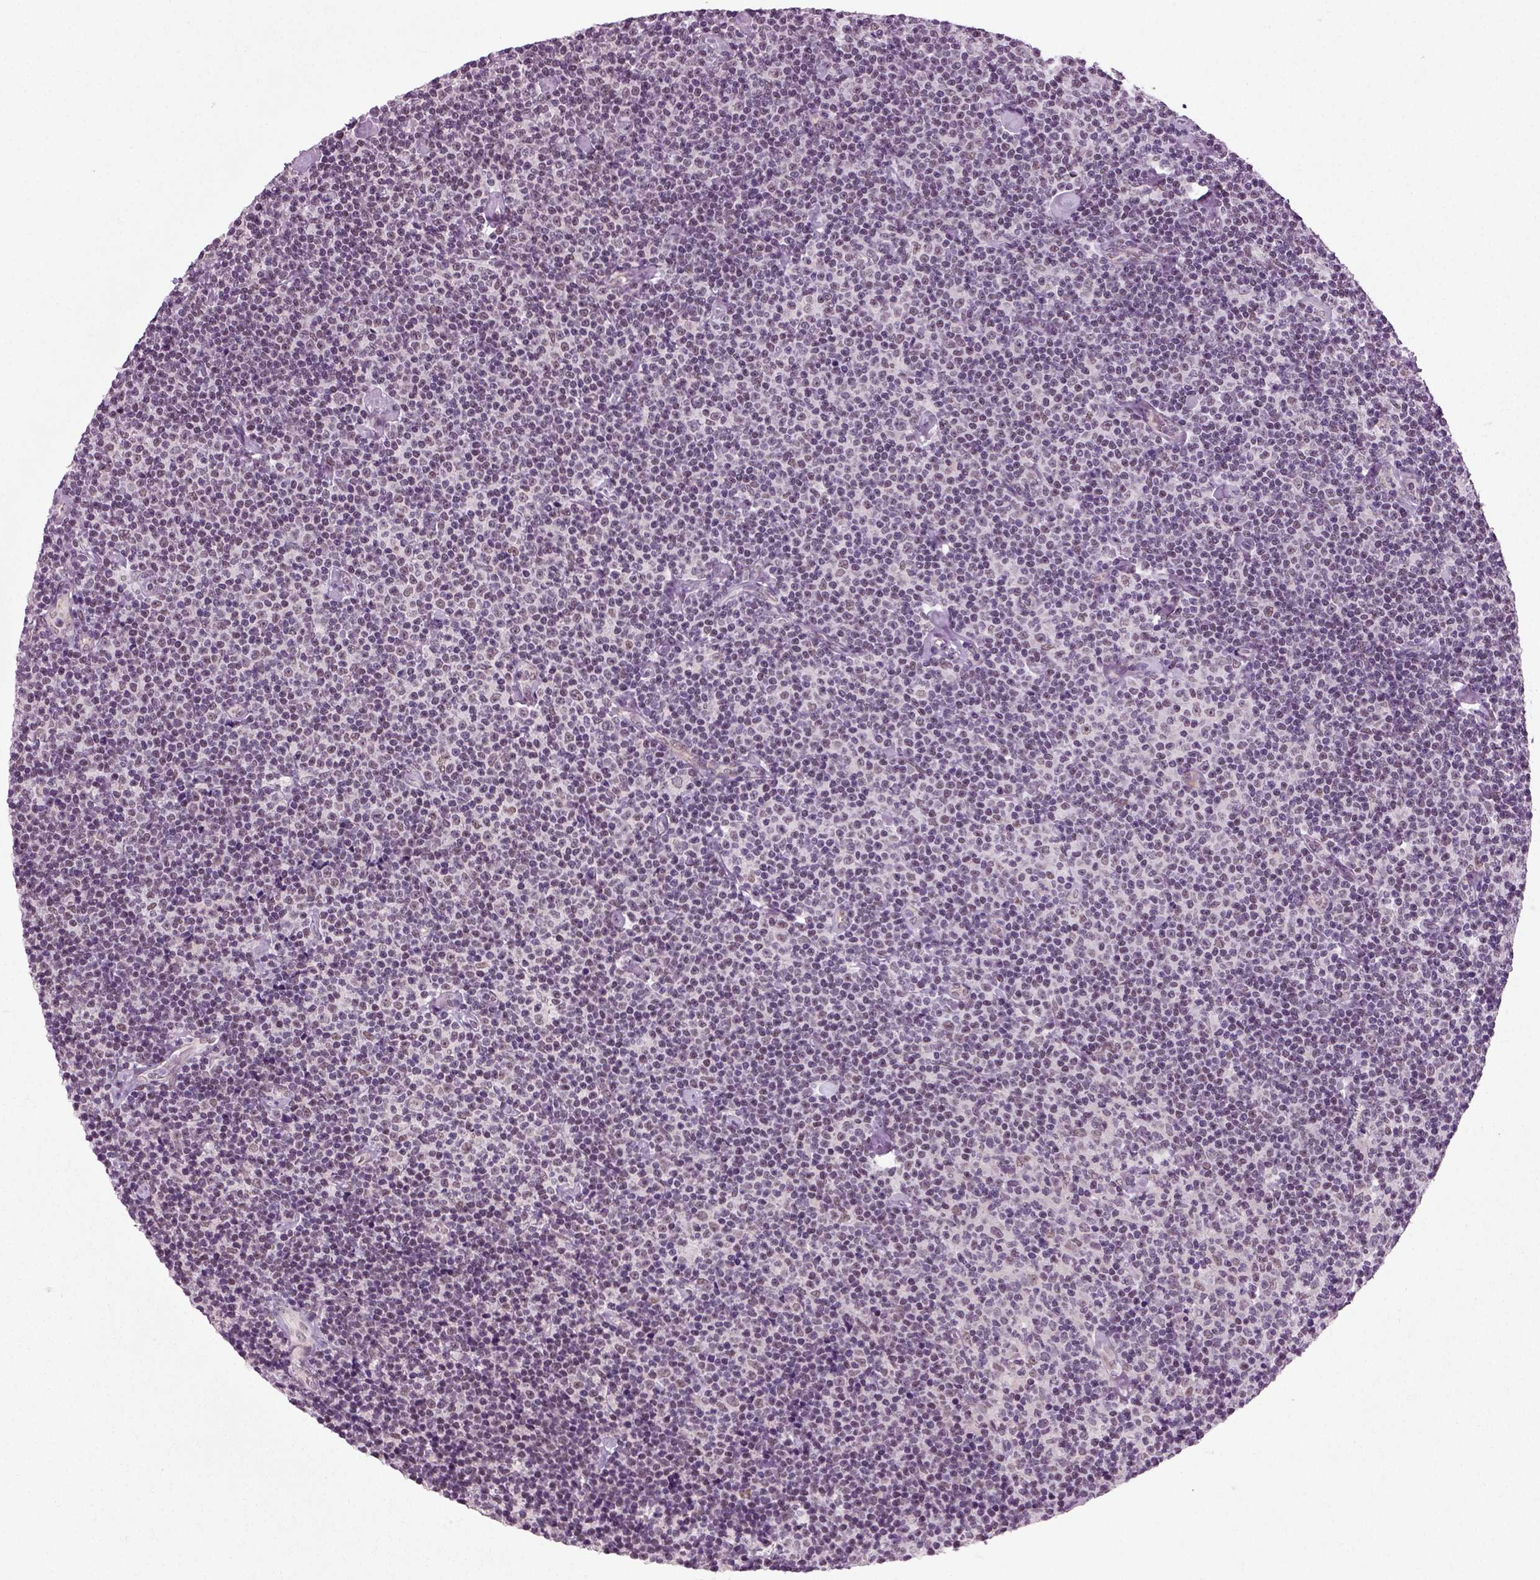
{"staining": {"intensity": "negative", "quantity": "none", "location": "none"}, "tissue": "lymphoma", "cell_type": "Tumor cells", "image_type": "cancer", "snomed": [{"axis": "morphology", "description": "Malignant lymphoma, non-Hodgkin's type, Low grade"}, {"axis": "topography", "description": "Lymph node"}], "caption": "Tumor cells are negative for protein expression in human lymphoma. (DAB immunohistochemistry (IHC) with hematoxylin counter stain).", "gene": "RCOR3", "patient": {"sex": "male", "age": 81}}